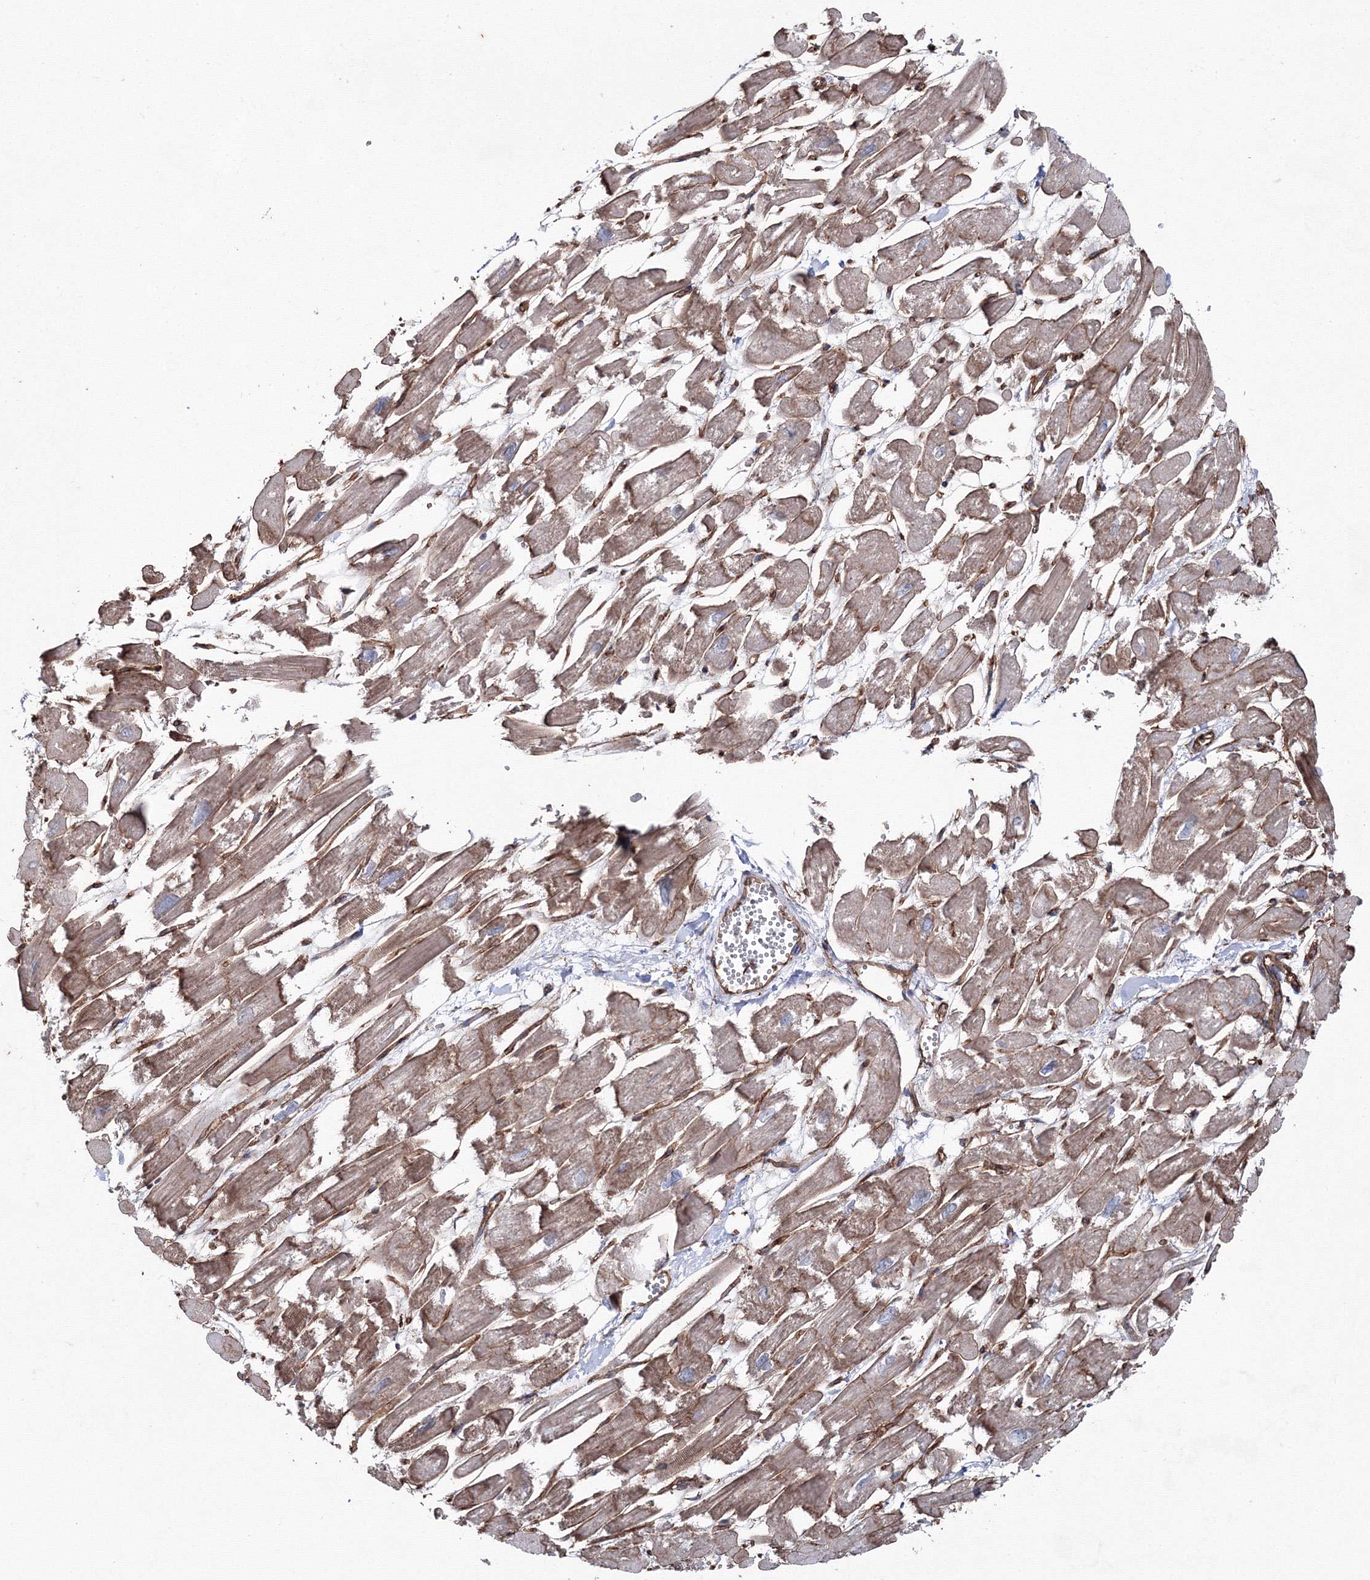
{"staining": {"intensity": "moderate", "quantity": ">75%", "location": "cytoplasmic/membranous"}, "tissue": "heart muscle", "cell_type": "Cardiomyocytes", "image_type": "normal", "snomed": [{"axis": "morphology", "description": "Normal tissue, NOS"}, {"axis": "topography", "description": "Heart"}], "caption": "DAB immunohistochemical staining of unremarkable human heart muscle demonstrates moderate cytoplasmic/membranous protein positivity in about >75% of cardiomyocytes.", "gene": "ANKRD37", "patient": {"sex": "male", "age": 54}}